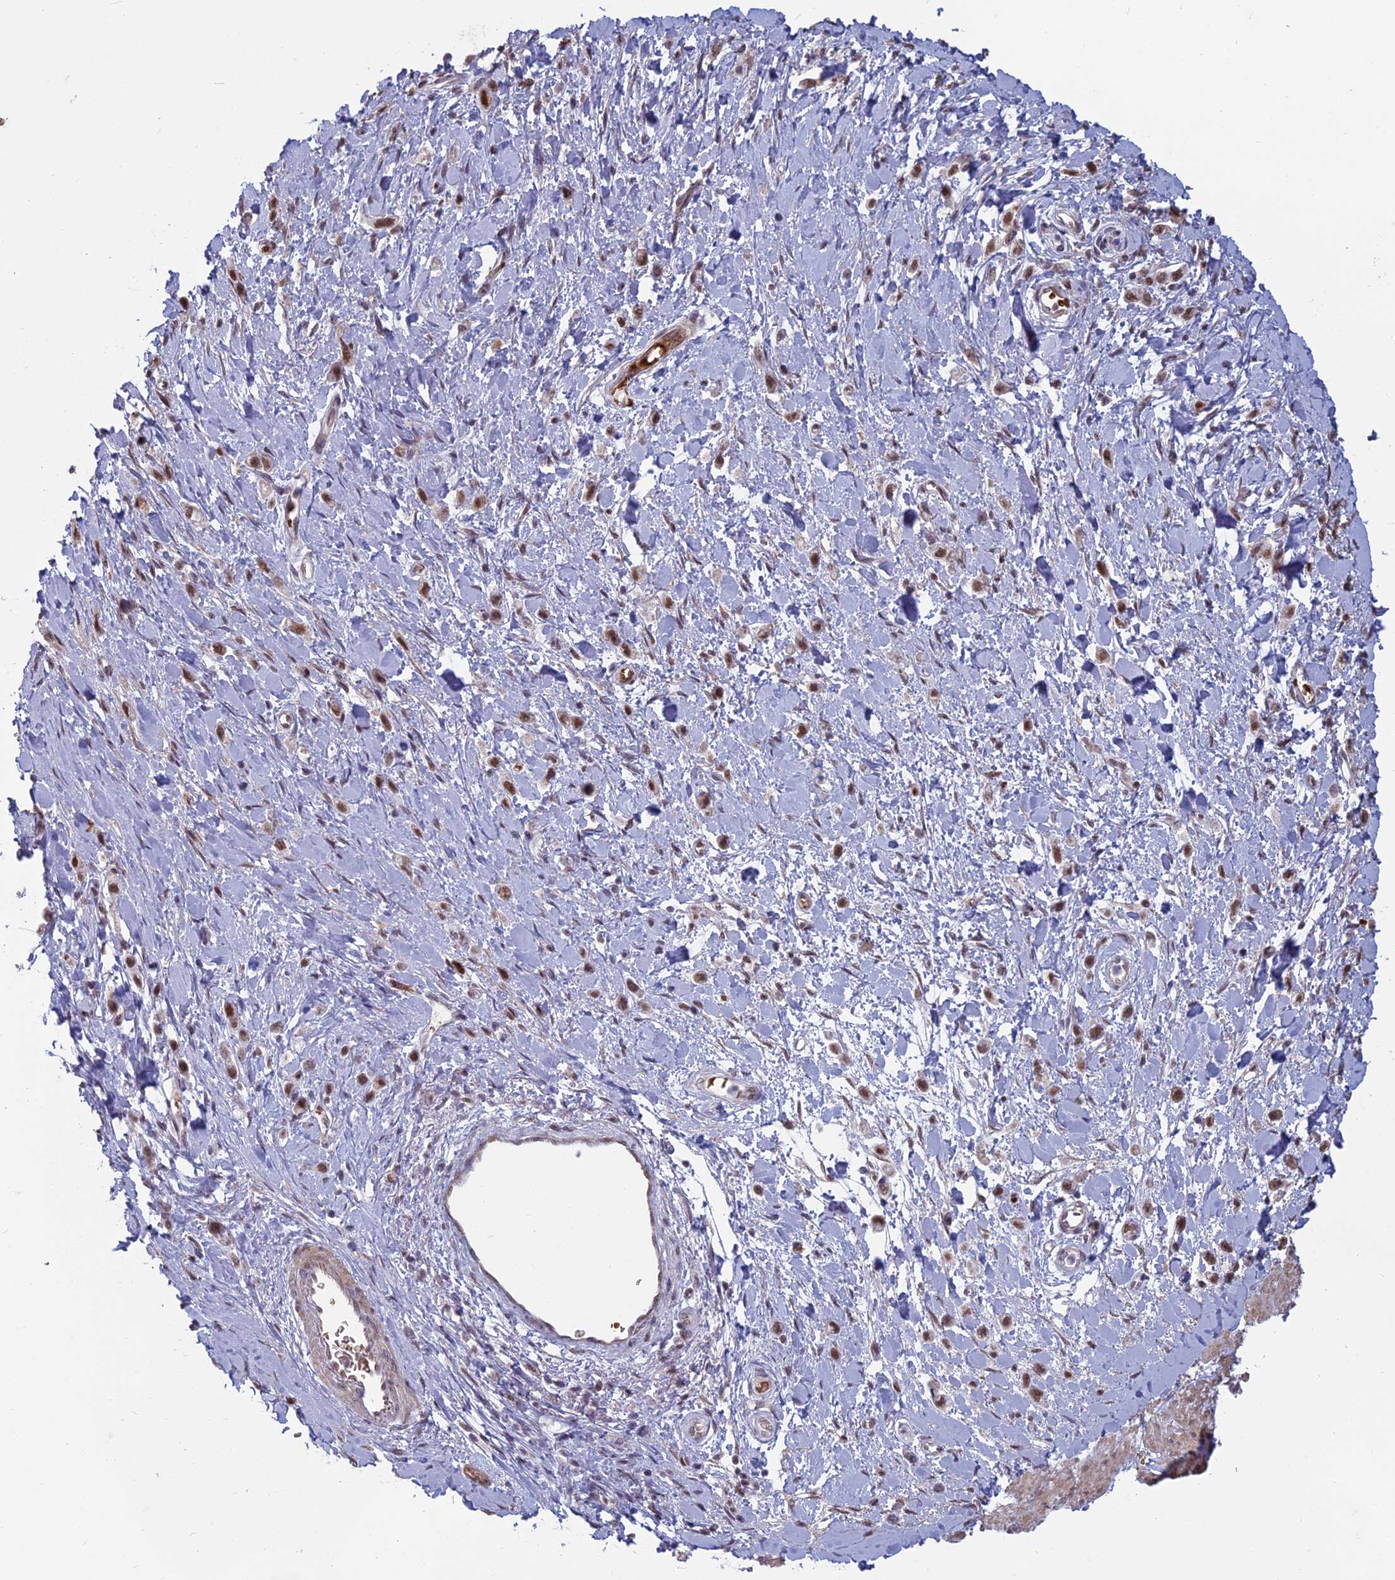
{"staining": {"intensity": "moderate", "quantity": ">75%", "location": "nuclear"}, "tissue": "stomach cancer", "cell_type": "Tumor cells", "image_type": "cancer", "snomed": [{"axis": "morphology", "description": "Adenocarcinoma, NOS"}, {"axis": "topography", "description": "Stomach"}], "caption": "IHC of stomach adenocarcinoma reveals medium levels of moderate nuclear expression in approximately >75% of tumor cells.", "gene": "MFAP1", "patient": {"sex": "female", "age": 65}}